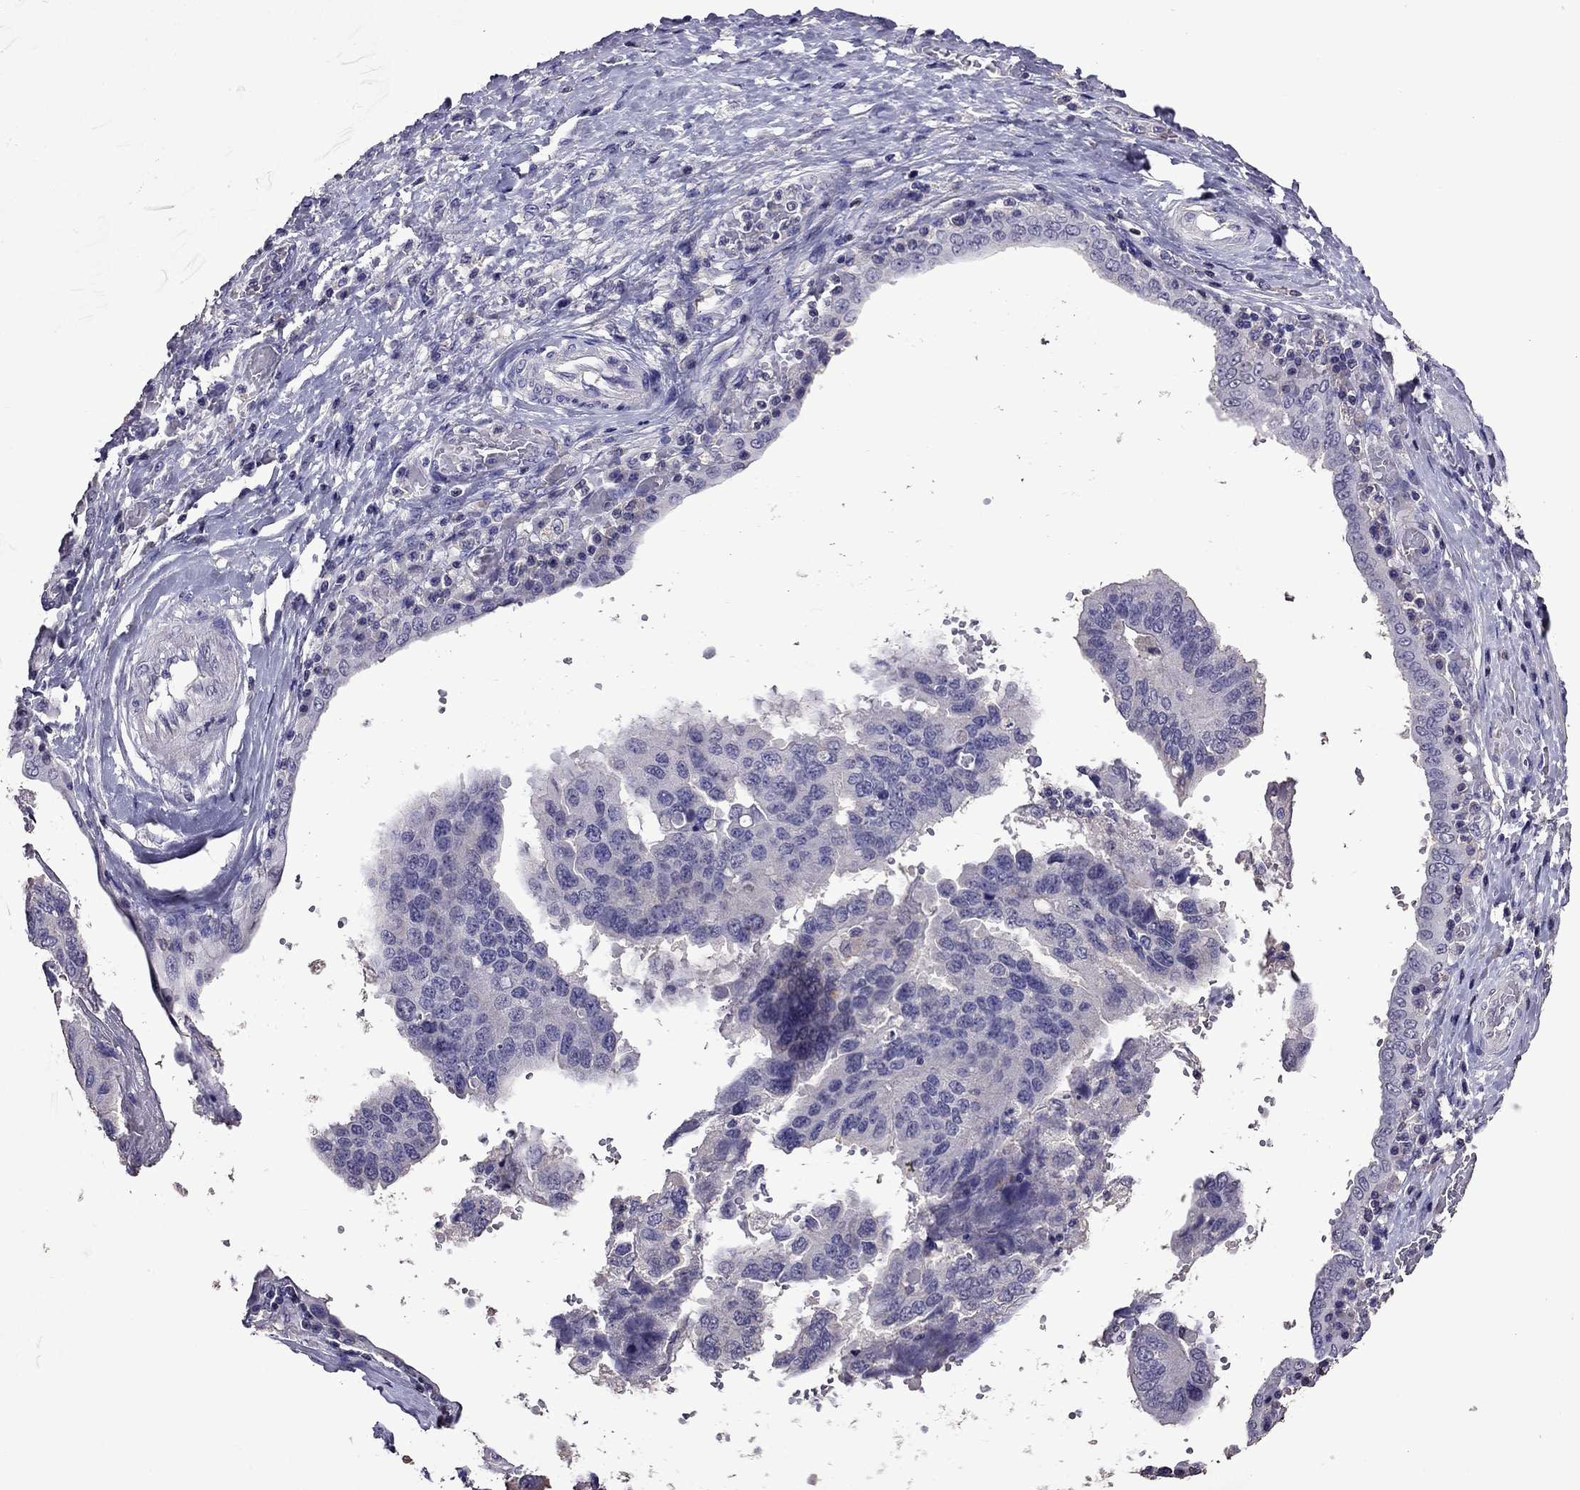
{"staining": {"intensity": "negative", "quantity": "none", "location": "none"}, "tissue": "ovarian cancer", "cell_type": "Tumor cells", "image_type": "cancer", "snomed": [{"axis": "morphology", "description": "Cystadenocarcinoma, serous, NOS"}, {"axis": "topography", "description": "Ovary"}], "caption": "Immunohistochemistry histopathology image of neoplastic tissue: human serous cystadenocarcinoma (ovarian) stained with DAB (3,3'-diaminobenzidine) exhibits no significant protein expression in tumor cells.", "gene": "NKX3-1", "patient": {"sex": "female", "age": 79}}